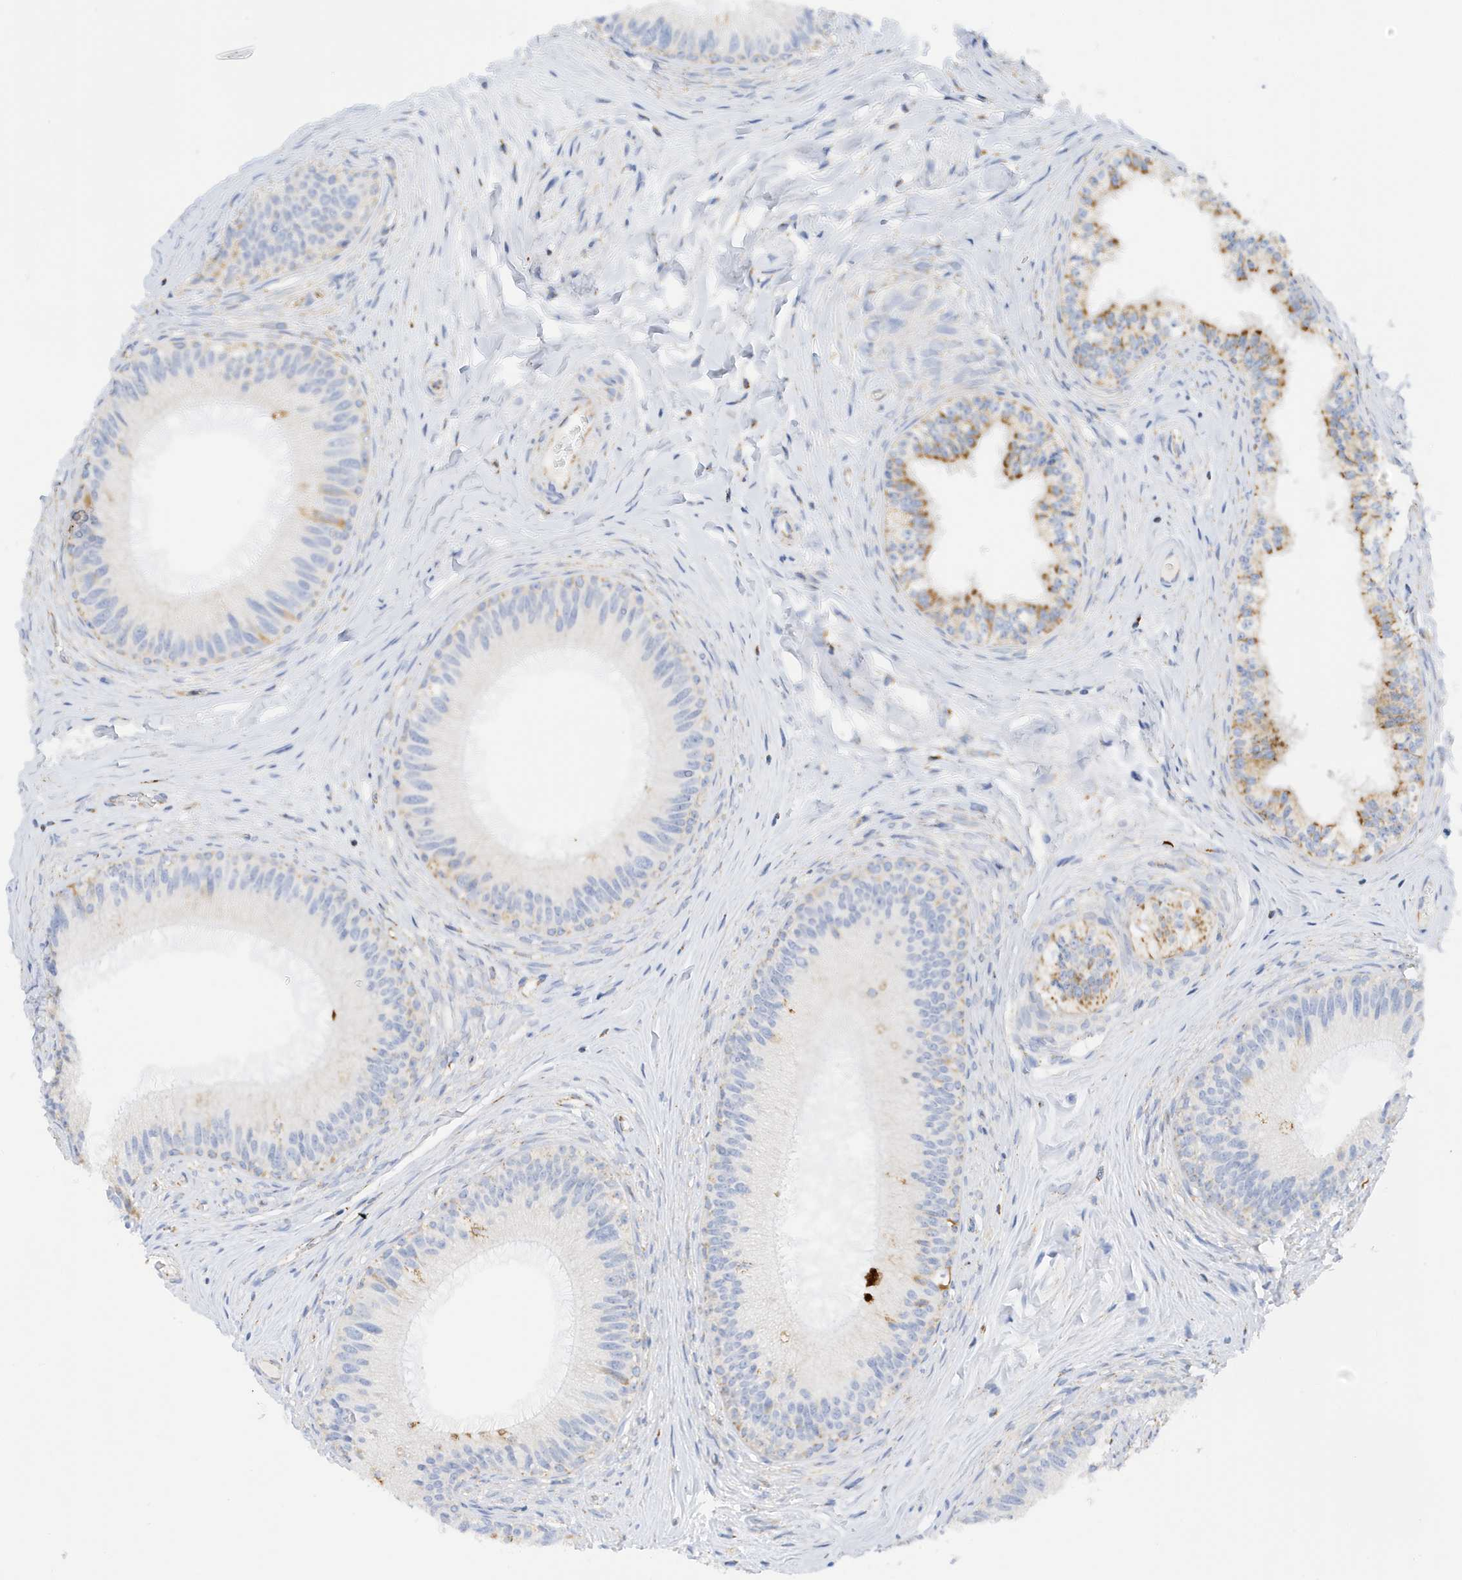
{"staining": {"intensity": "moderate", "quantity": "<25%", "location": "cytoplasmic/membranous"}, "tissue": "epididymis", "cell_type": "Glandular cells", "image_type": "normal", "snomed": [{"axis": "morphology", "description": "Normal tissue, NOS"}, {"axis": "topography", "description": "Epididymis"}], "caption": "Immunohistochemistry staining of benign epididymis, which shows low levels of moderate cytoplasmic/membranous expression in approximately <25% of glandular cells indicating moderate cytoplasmic/membranous protein positivity. The staining was performed using DAB (brown) for protein detection and nuclei were counterstained in hematoxylin (blue).", "gene": "CAPN13", "patient": {"sex": "male", "age": 27}}